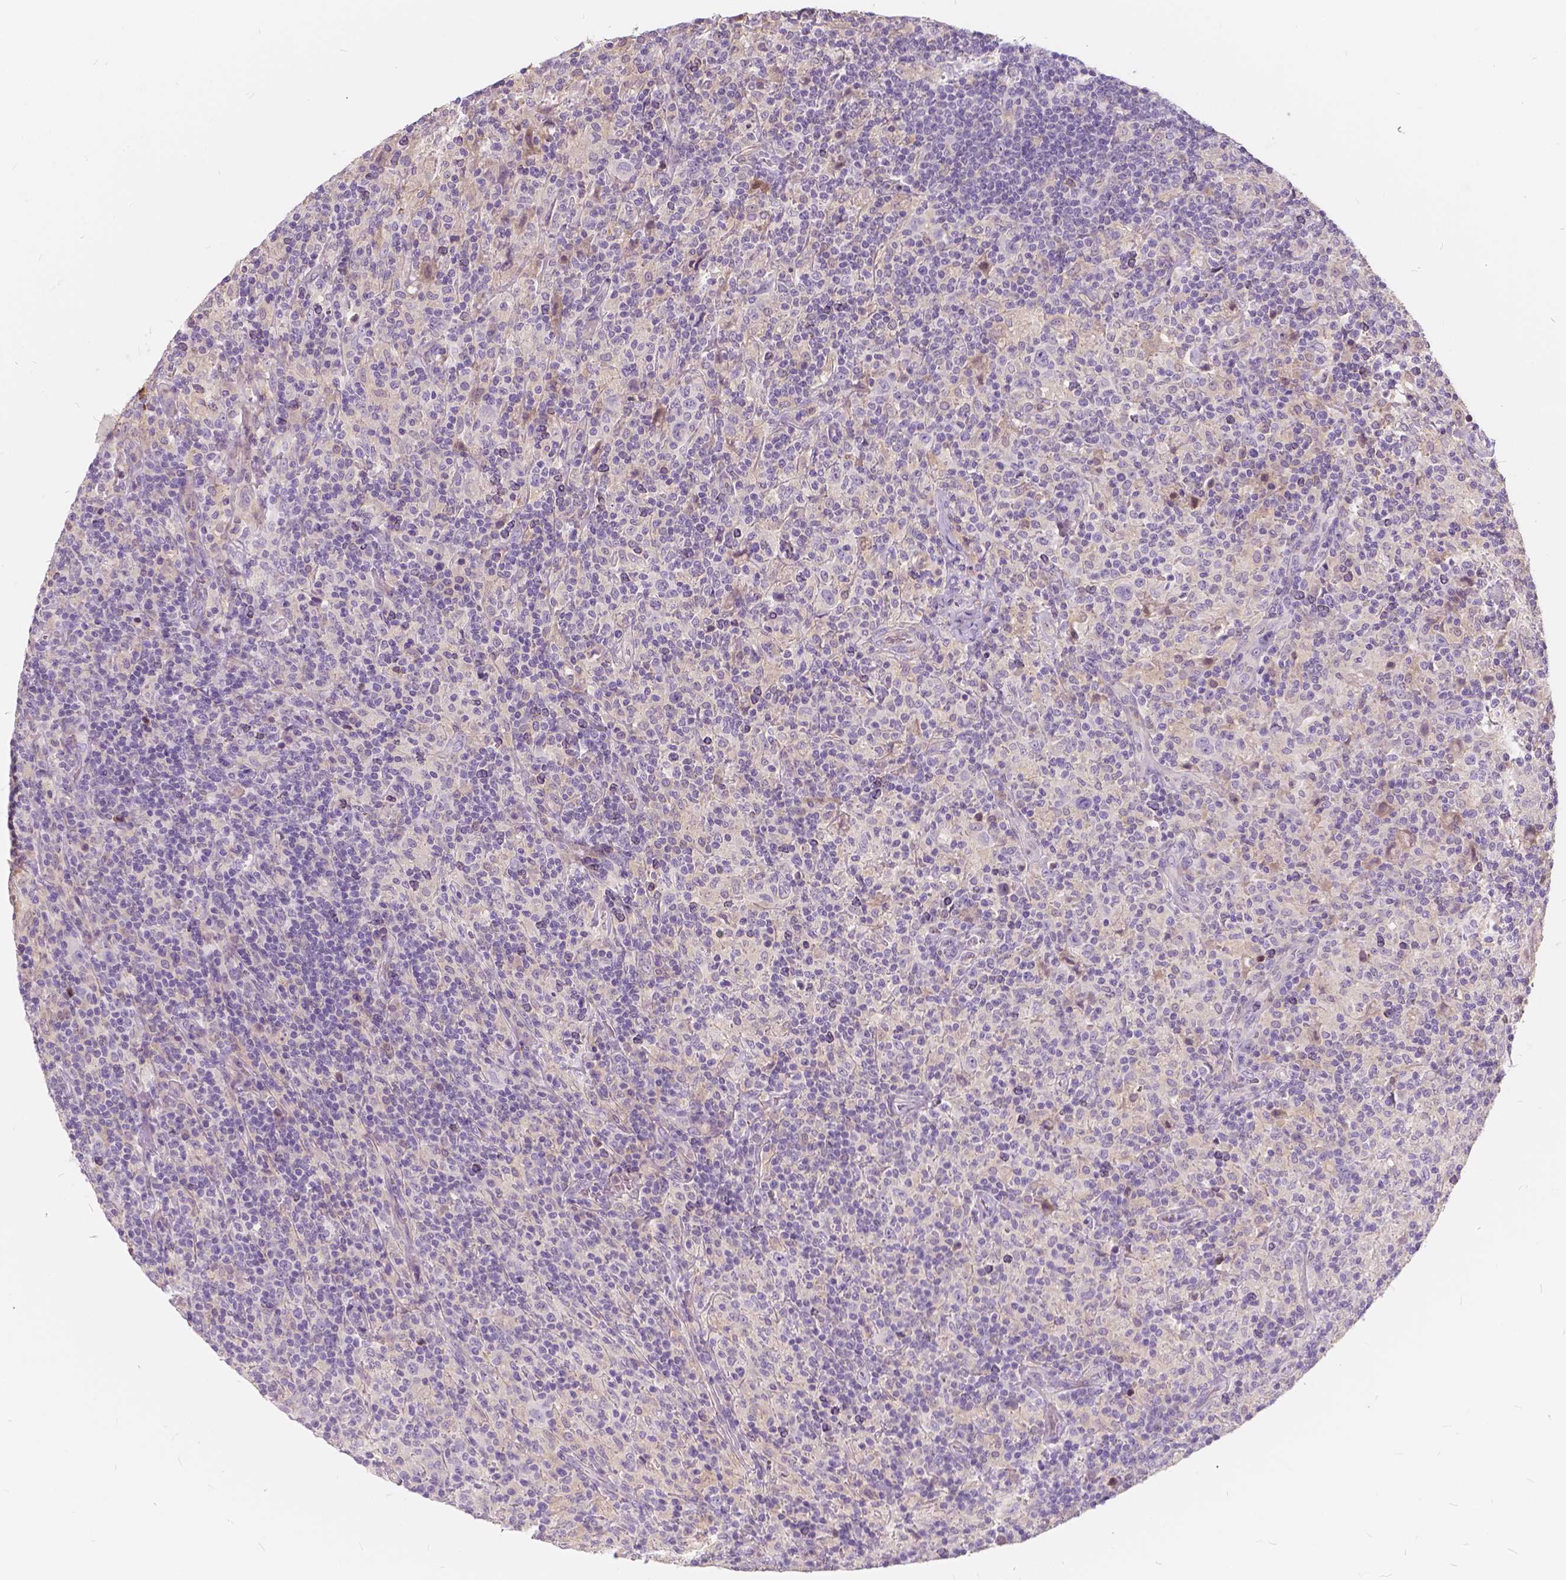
{"staining": {"intensity": "negative", "quantity": "none", "location": "none"}, "tissue": "lymphoma", "cell_type": "Tumor cells", "image_type": "cancer", "snomed": [{"axis": "morphology", "description": "Hodgkin's disease, NOS"}, {"axis": "topography", "description": "Lymph node"}], "caption": "High power microscopy histopathology image of an IHC micrograph of lymphoma, revealing no significant positivity in tumor cells.", "gene": "KIAA0513", "patient": {"sex": "male", "age": 70}}